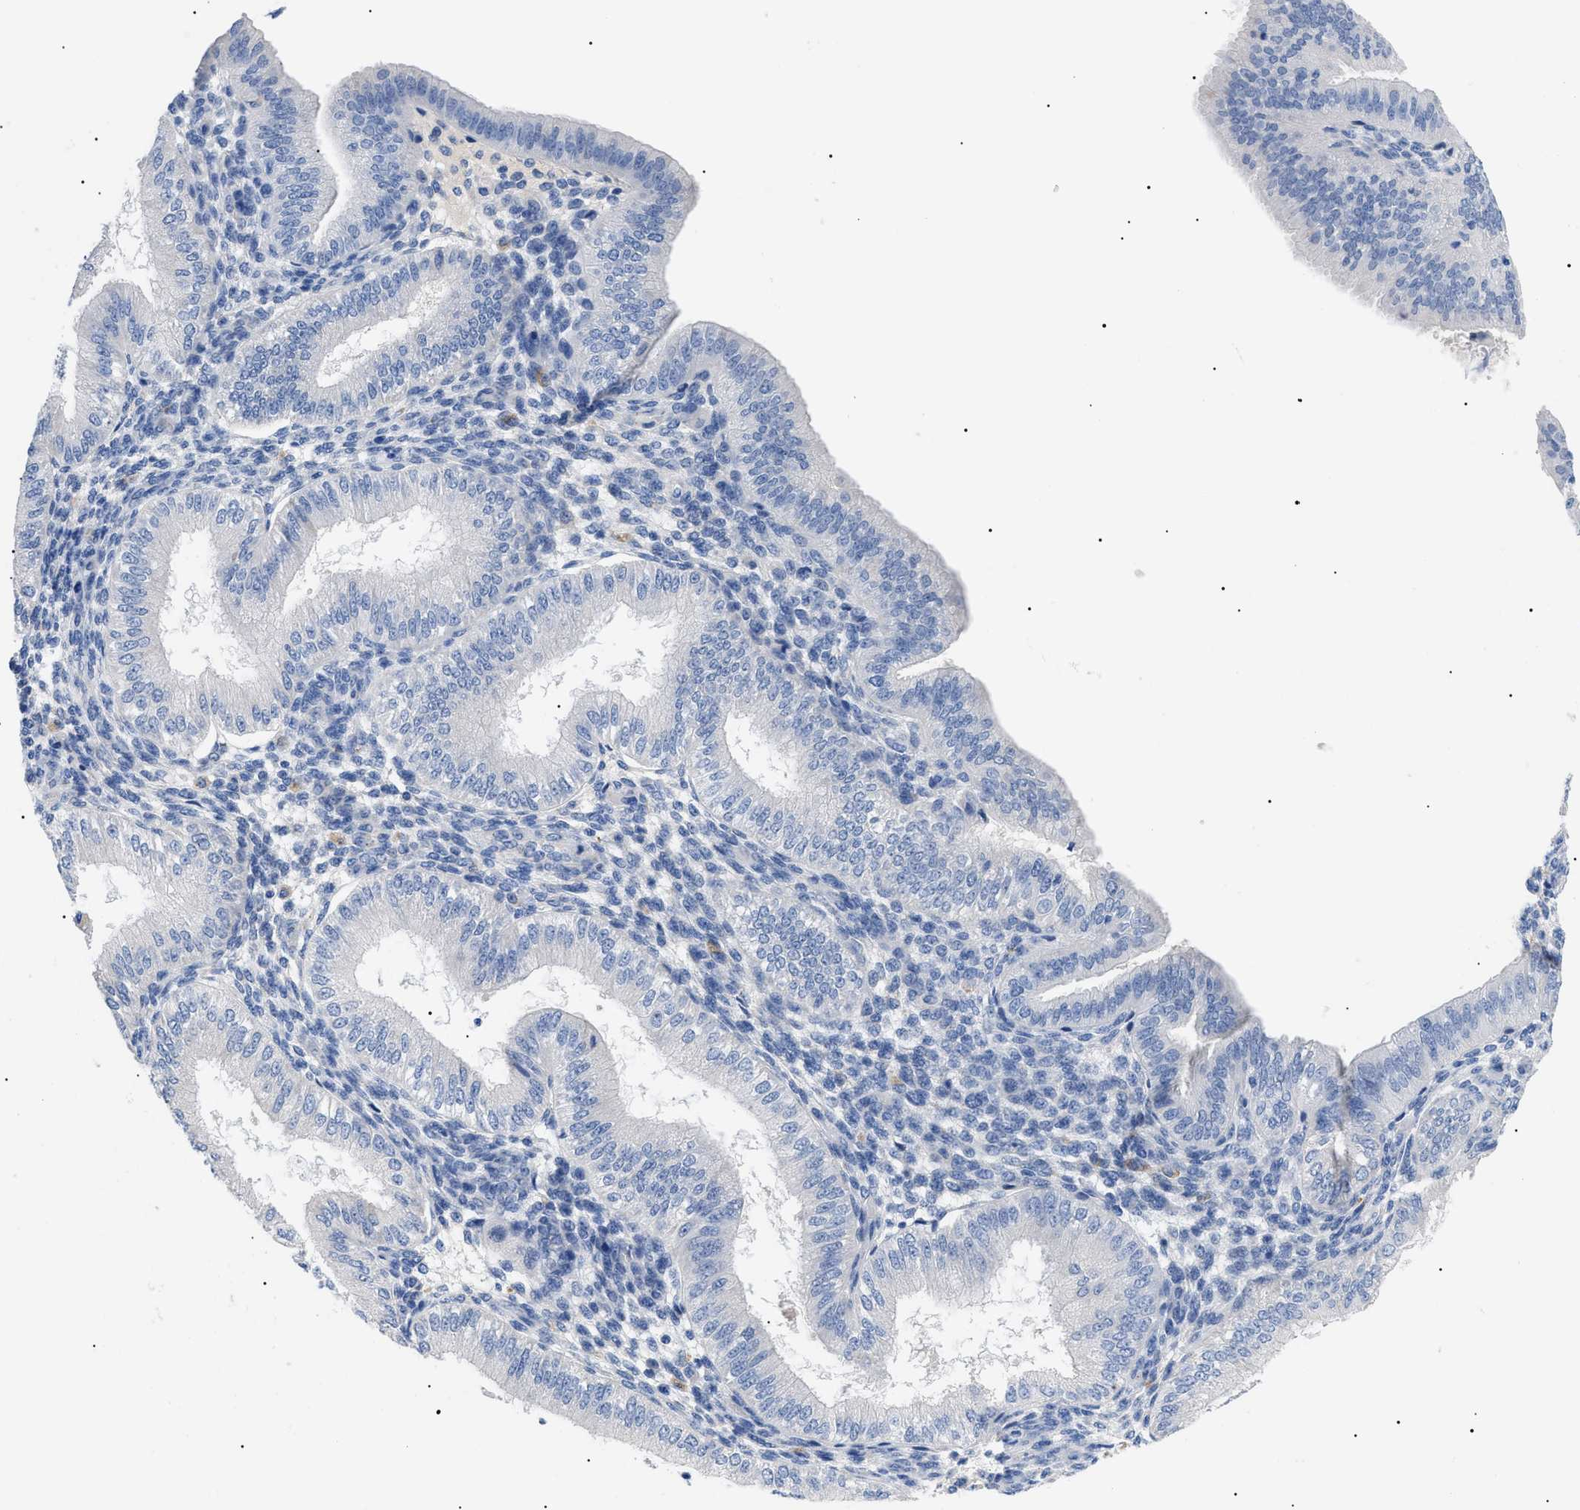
{"staining": {"intensity": "negative", "quantity": "none", "location": "none"}, "tissue": "endometrium", "cell_type": "Cells in endometrial stroma", "image_type": "normal", "snomed": [{"axis": "morphology", "description": "Normal tissue, NOS"}, {"axis": "topography", "description": "Endometrium"}], "caption": "This is an IHC image of normal human endometrium. There is no positivity in cells in endometrial stroma.", "gene": "ACKR1", "patient": {"sex": "female", "age": 39}}